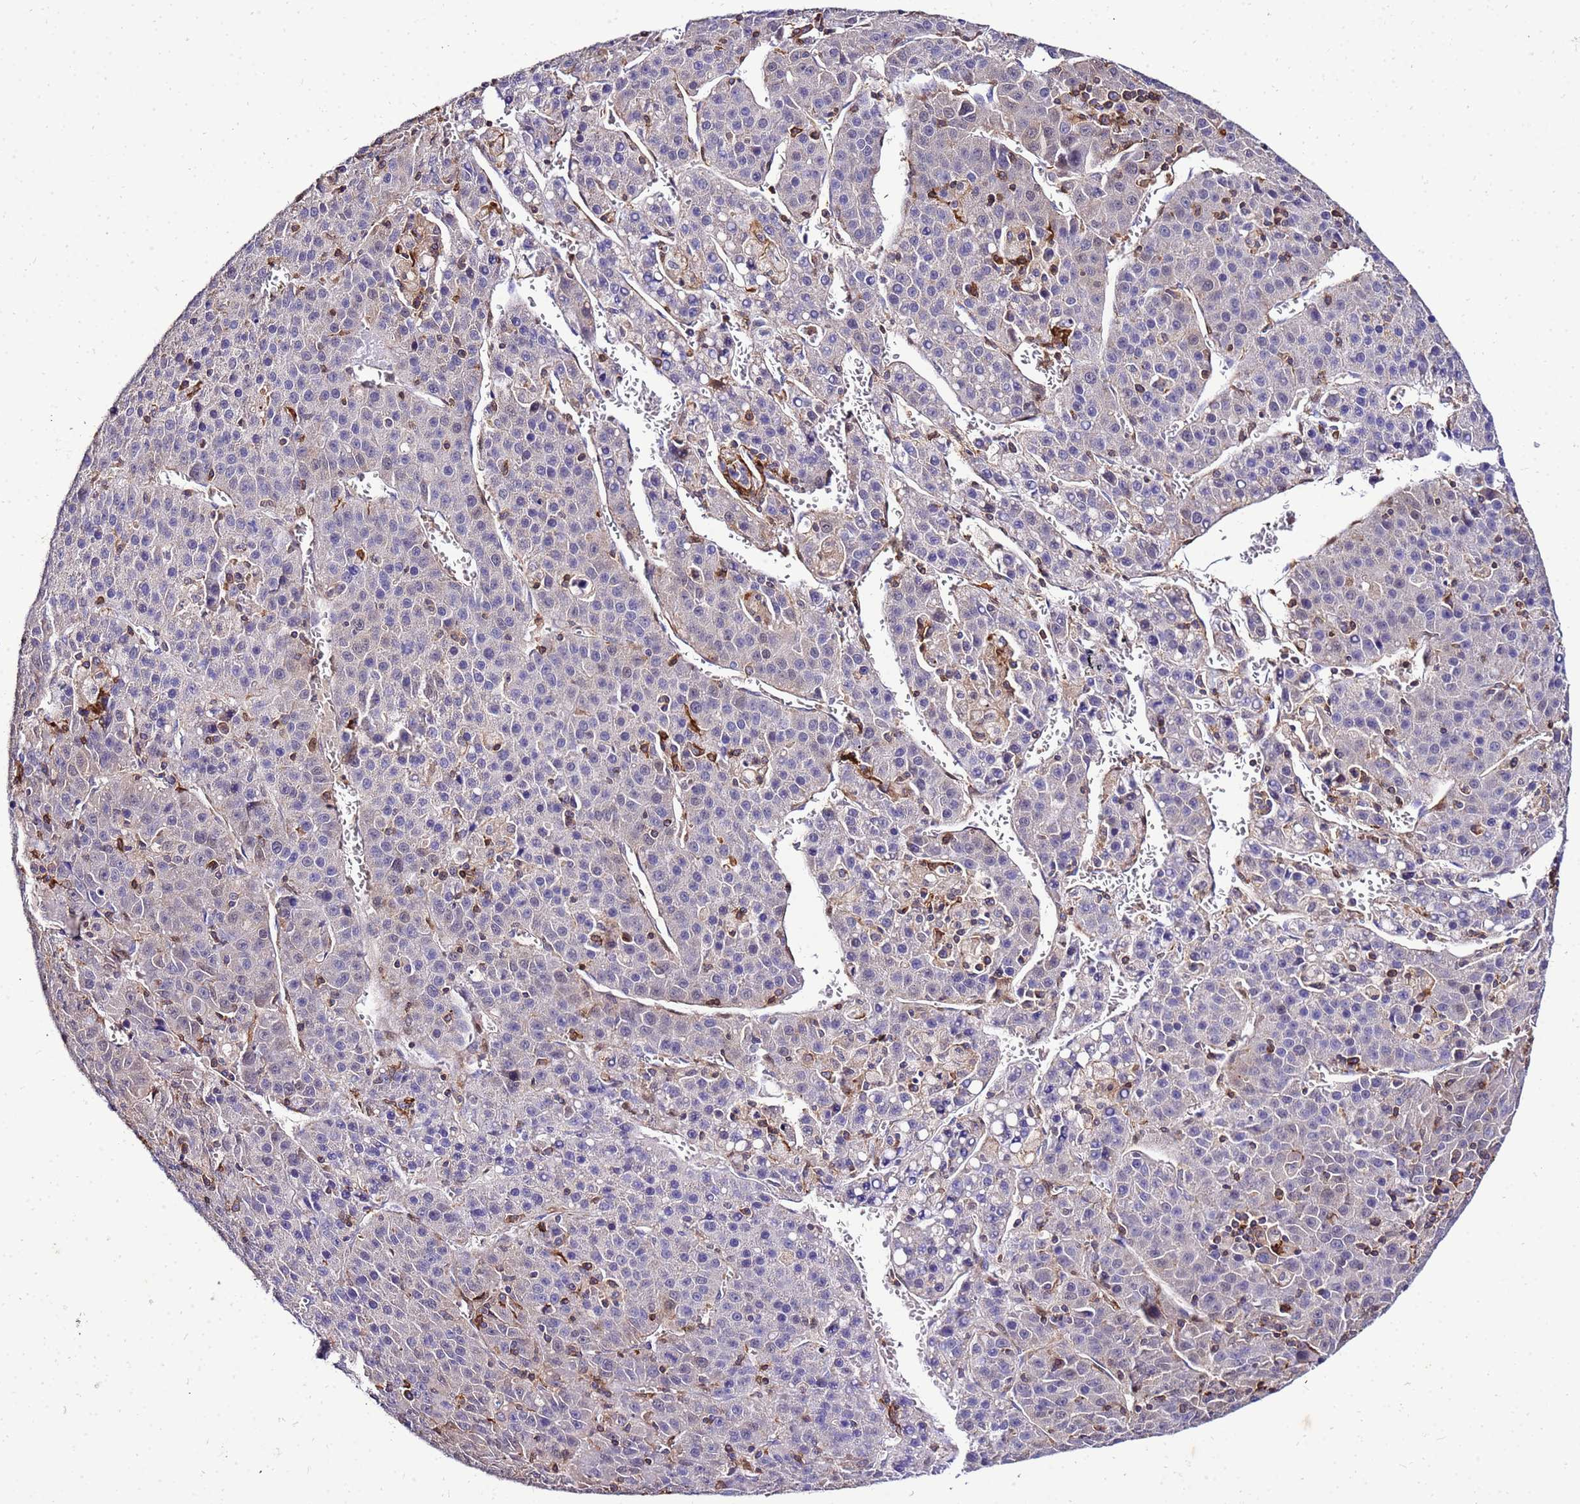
{"staining": {"intensity": "negative", "quantity": "none", "location": "none"}, "tissue": "liver cancer", "cell_type": "Tumor cells", "image_type": "cancer", "snomed": [{"axis": "morphology", "description": "Carcinoma, Hepatocellular, NOS"}, {"axis": "topography", "description": "Liver"}], "caption": "This is an IHC histopathology image of human liver cancer (hepatocellular carcinoma). There is no staining in tumor cells.", "gene": "DBNDD2", "patient": {"sex": "female", "age": 53}}